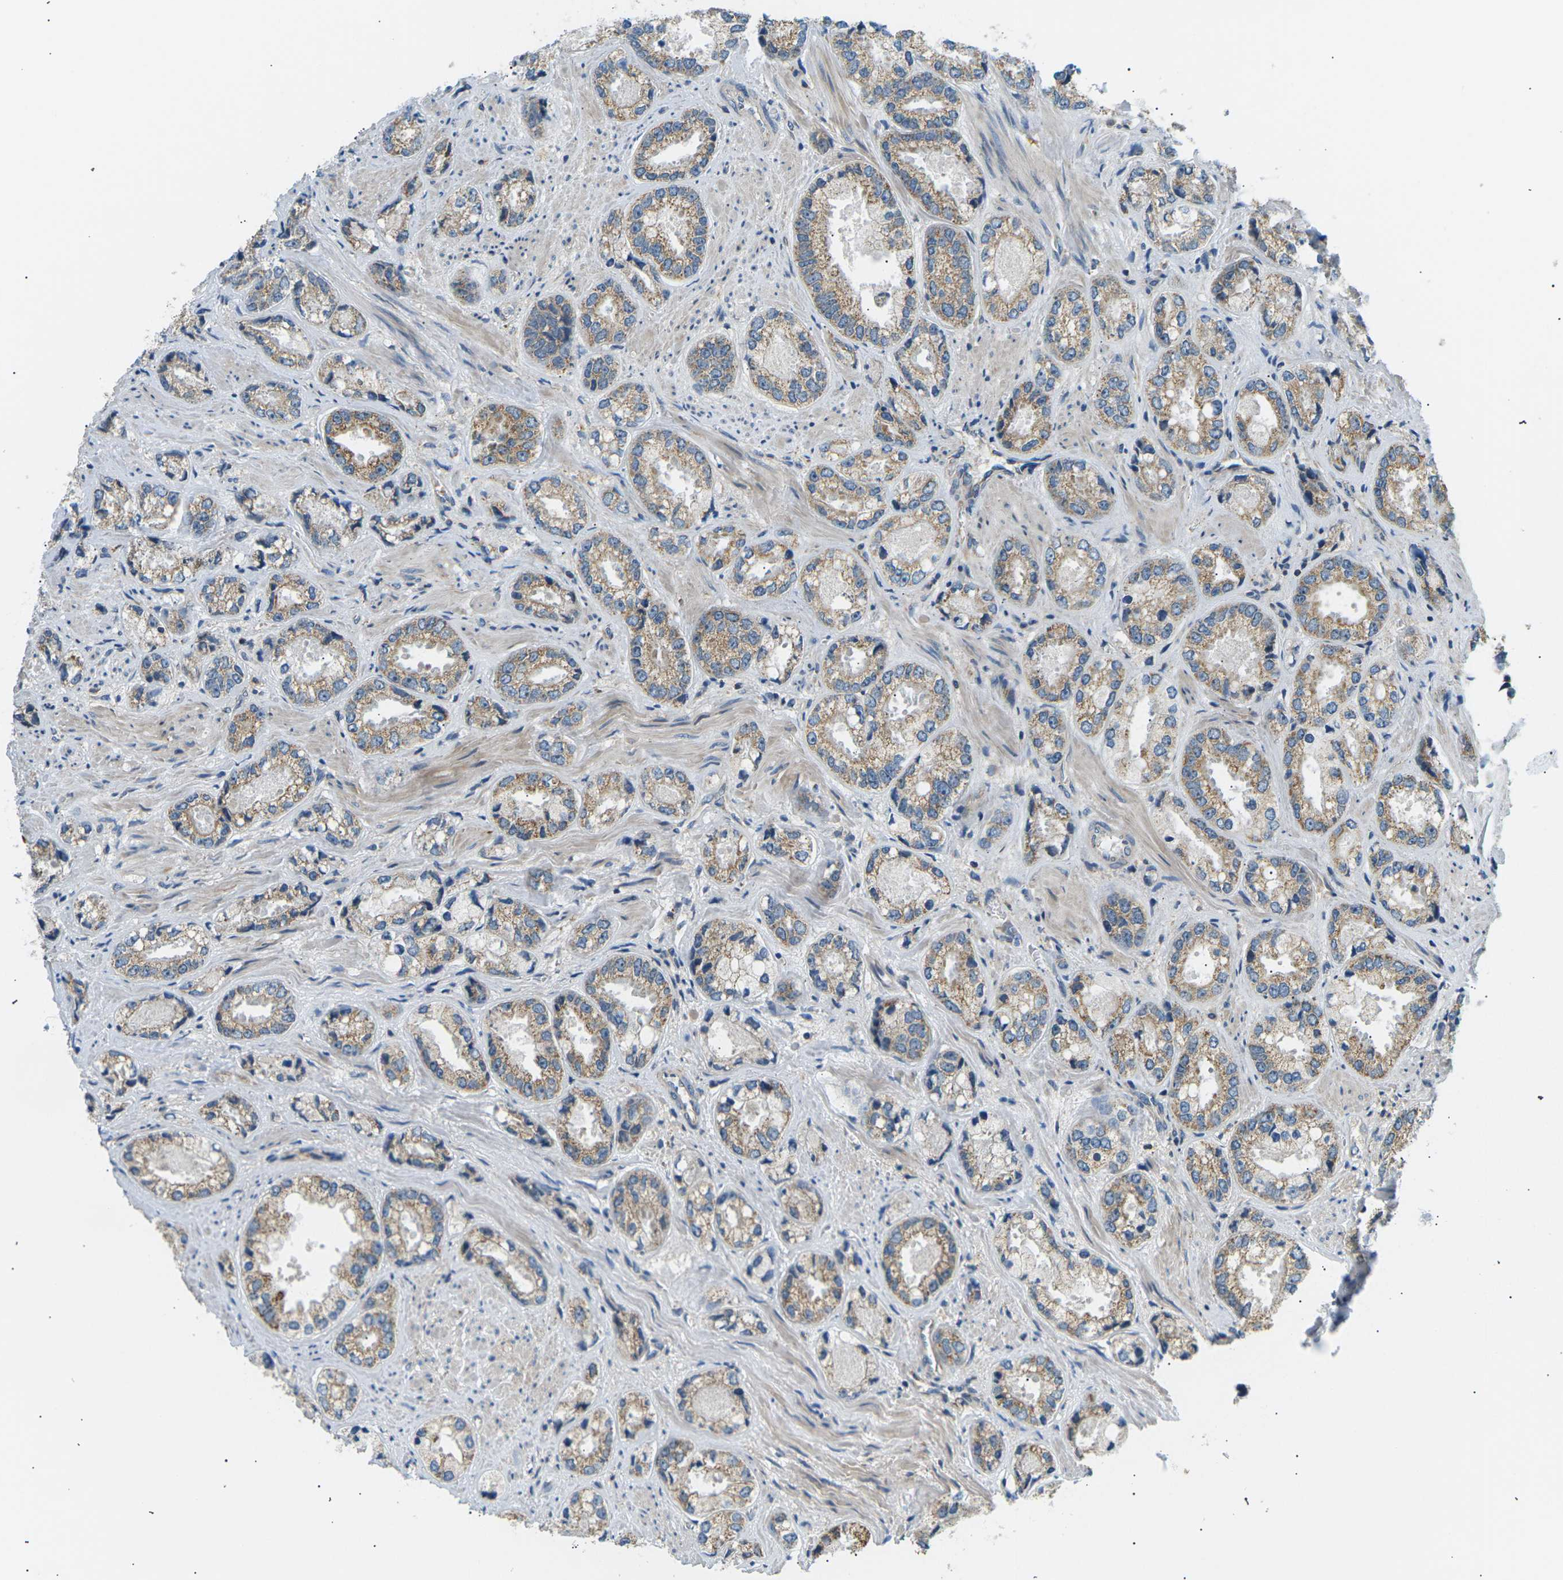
{"staining": {"intensity": "moderate", "quantity": ">75%", "location": "cytoplasmic/membranous"}, "tissue": "prostate cancer", "cell_type": "Tumor cells", "image_type": "cancer", "snomed": [{"axis": "morphology", "description": "Adenocarcinoma, High grade"}, {"axis": "topography", "description": "Prostate"}], "caption": "Protein staining by immunohistochemistry exhibits moderate cytoplasmic/membranous staining in about >75% of tumor cells in adenocarcinoma (high-grade) (prostate).", "gene": "TBC1D8", "patient": {"sex": "male", "age": 61}}